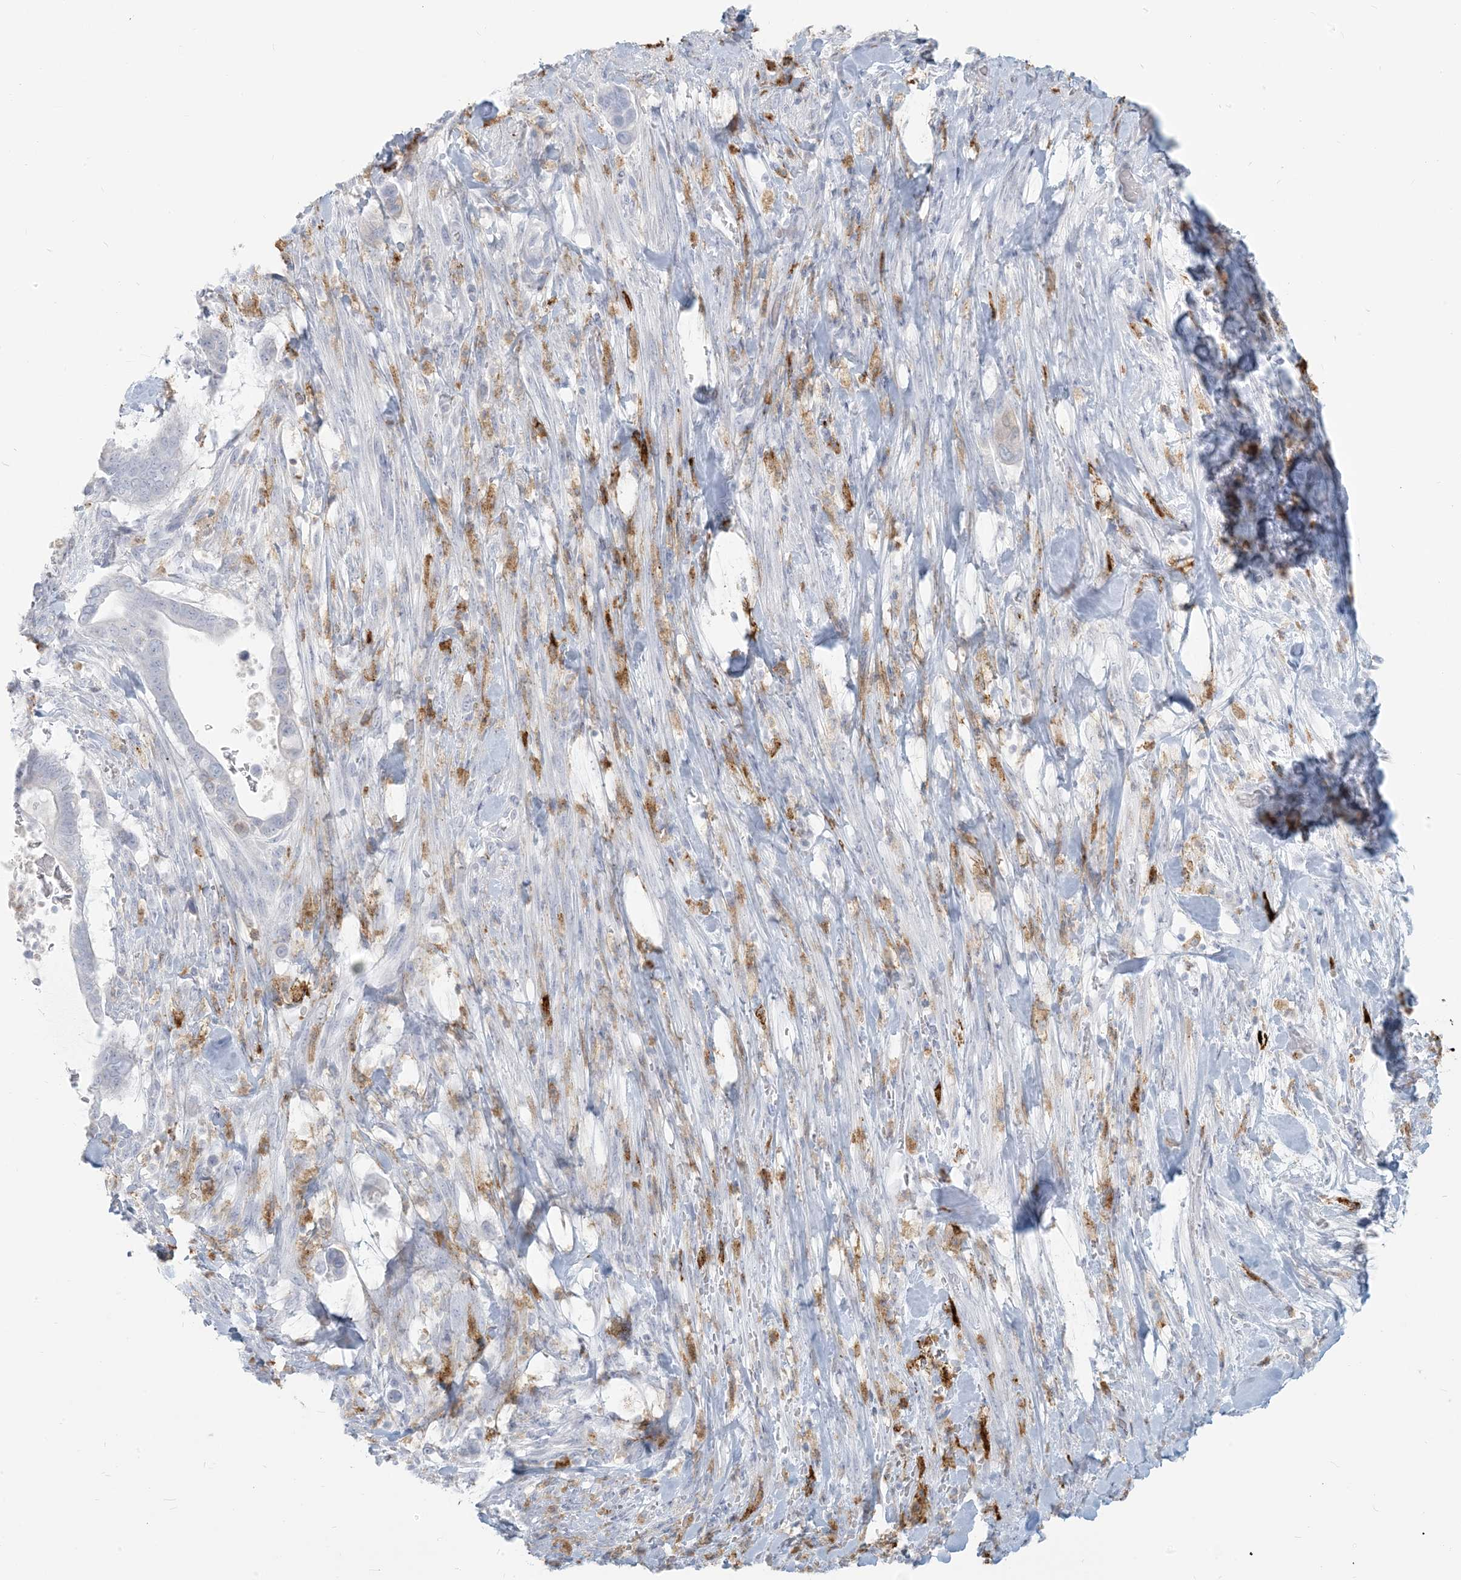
{"staining": {"intensity": "negative", "quantity": "none", "location": "none"}, "tissue": "pancreatic cancer", "cell_type": "Tumor cells", "image_type": "cancer", "snomed": [{"axis": "morphology", "description": "Adenocarcinoma, NOS"}, {"axis": "topography", "description": "Pancreas"}], "caption": "High power microscopy image of an immunohistochemistry histopathology image of pancreatic adenocarcinoma, revealing no significant positivity in tumor cells. The staining was performed using DAB to visualize the protein expression in brown, while the nuclei were stained in blue with hematoxylin (Magnification: 20x).", "gene": "HLA-DRB1", "patient": {"sex": "male", "age": 68}}